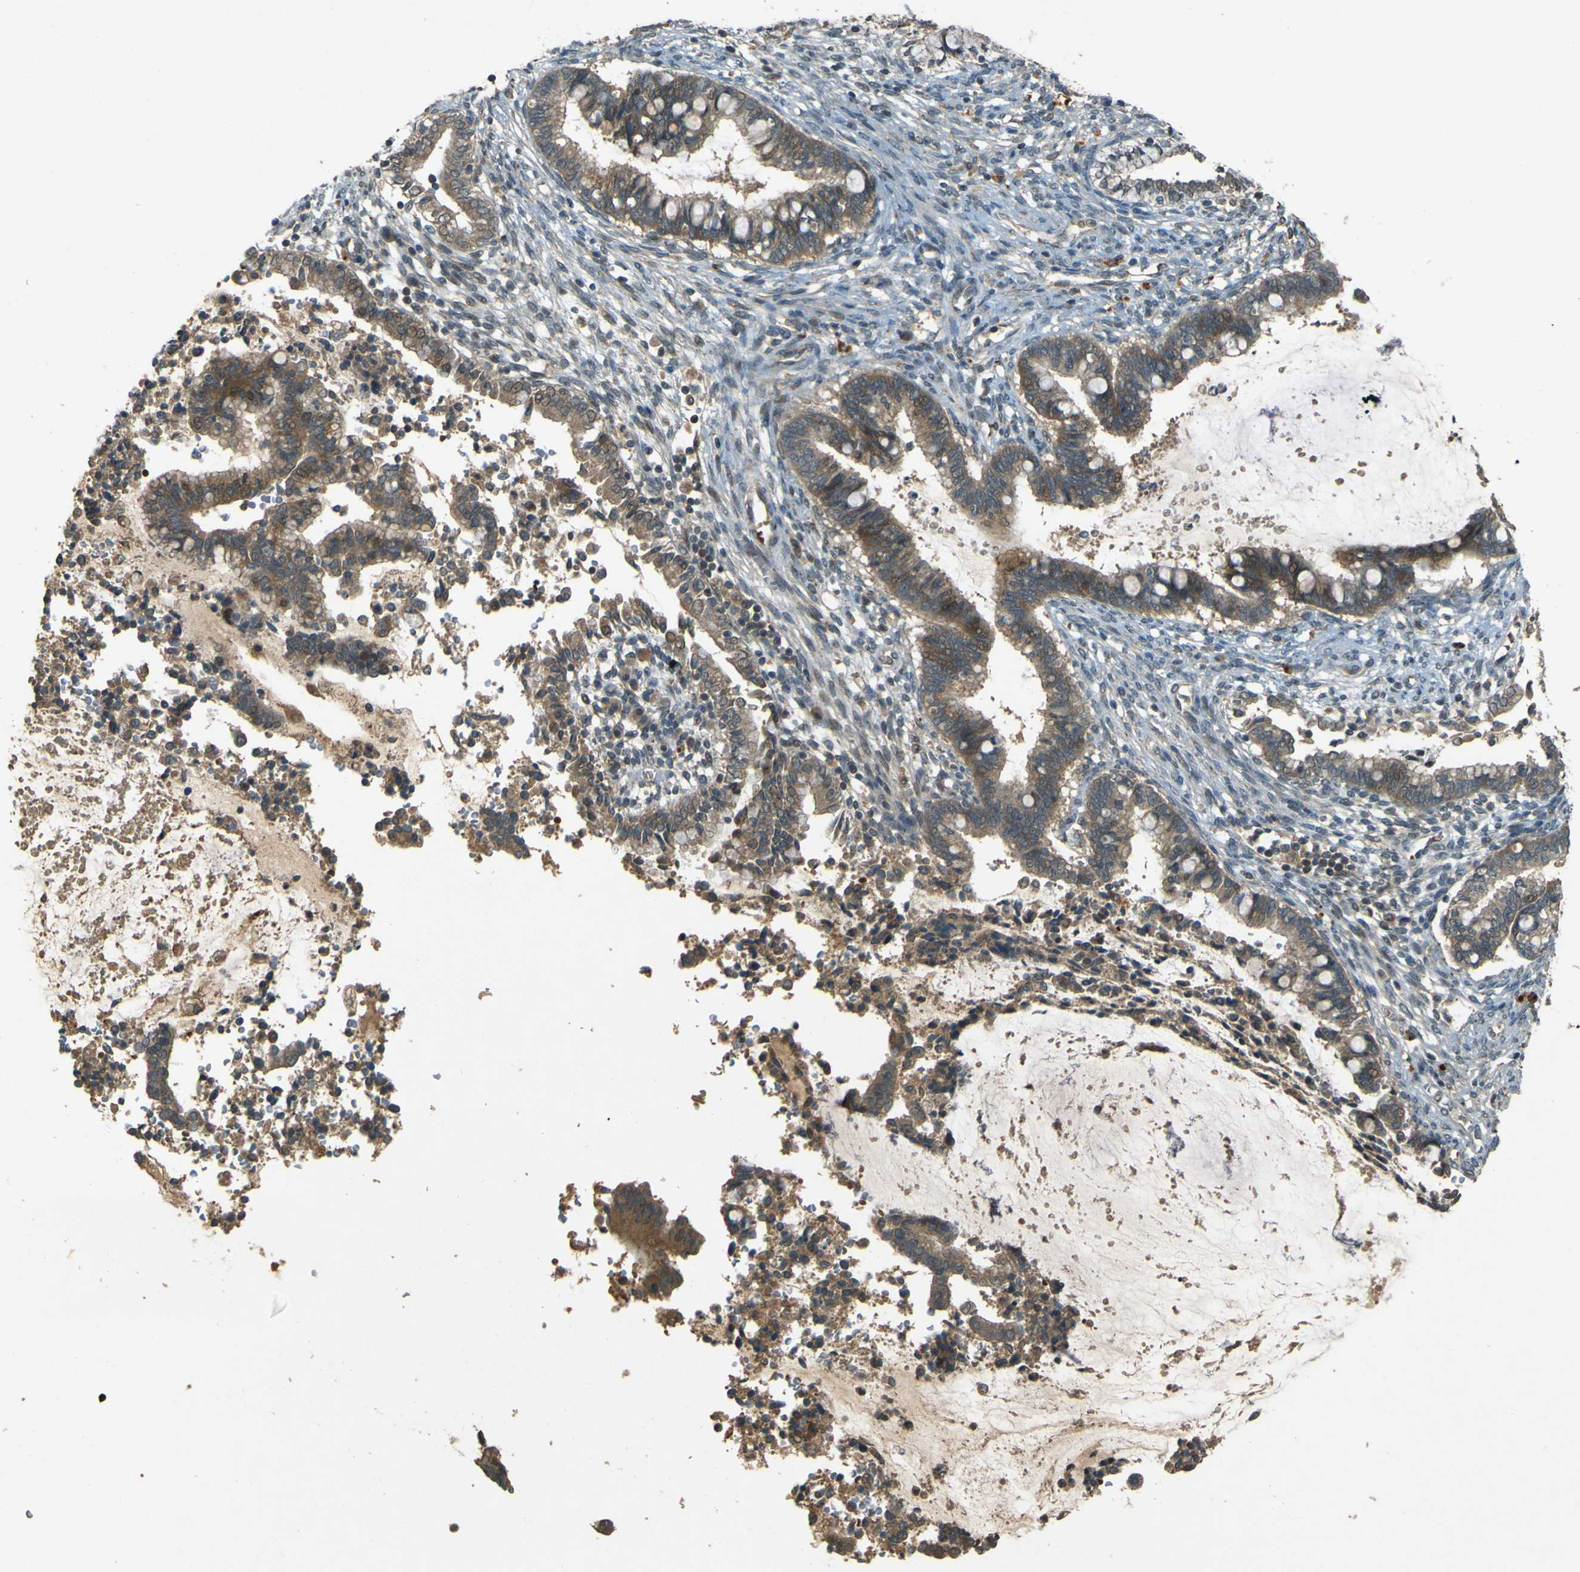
{"staining": {"intensity": "weak", "quantity": ">75%", "location": "cytoplasmic/membranous"}, "tissue": "cervical cancer", "cell_type": "Tumor cells", "image_type": "cancer", "snomed": [{"axis": "morphology", "description": "Adenocarcinoma, NOS"}, {"axis": "topography", "description": "Cervix"}], "caption": "Tumor cells exhibit low levels of weak cytoplasmic/membranous expression in about >75% of cells in human cervical adenocarcinoma.", "gene": "MPDZ", "patient": {"sex": "female", "age": 44}}